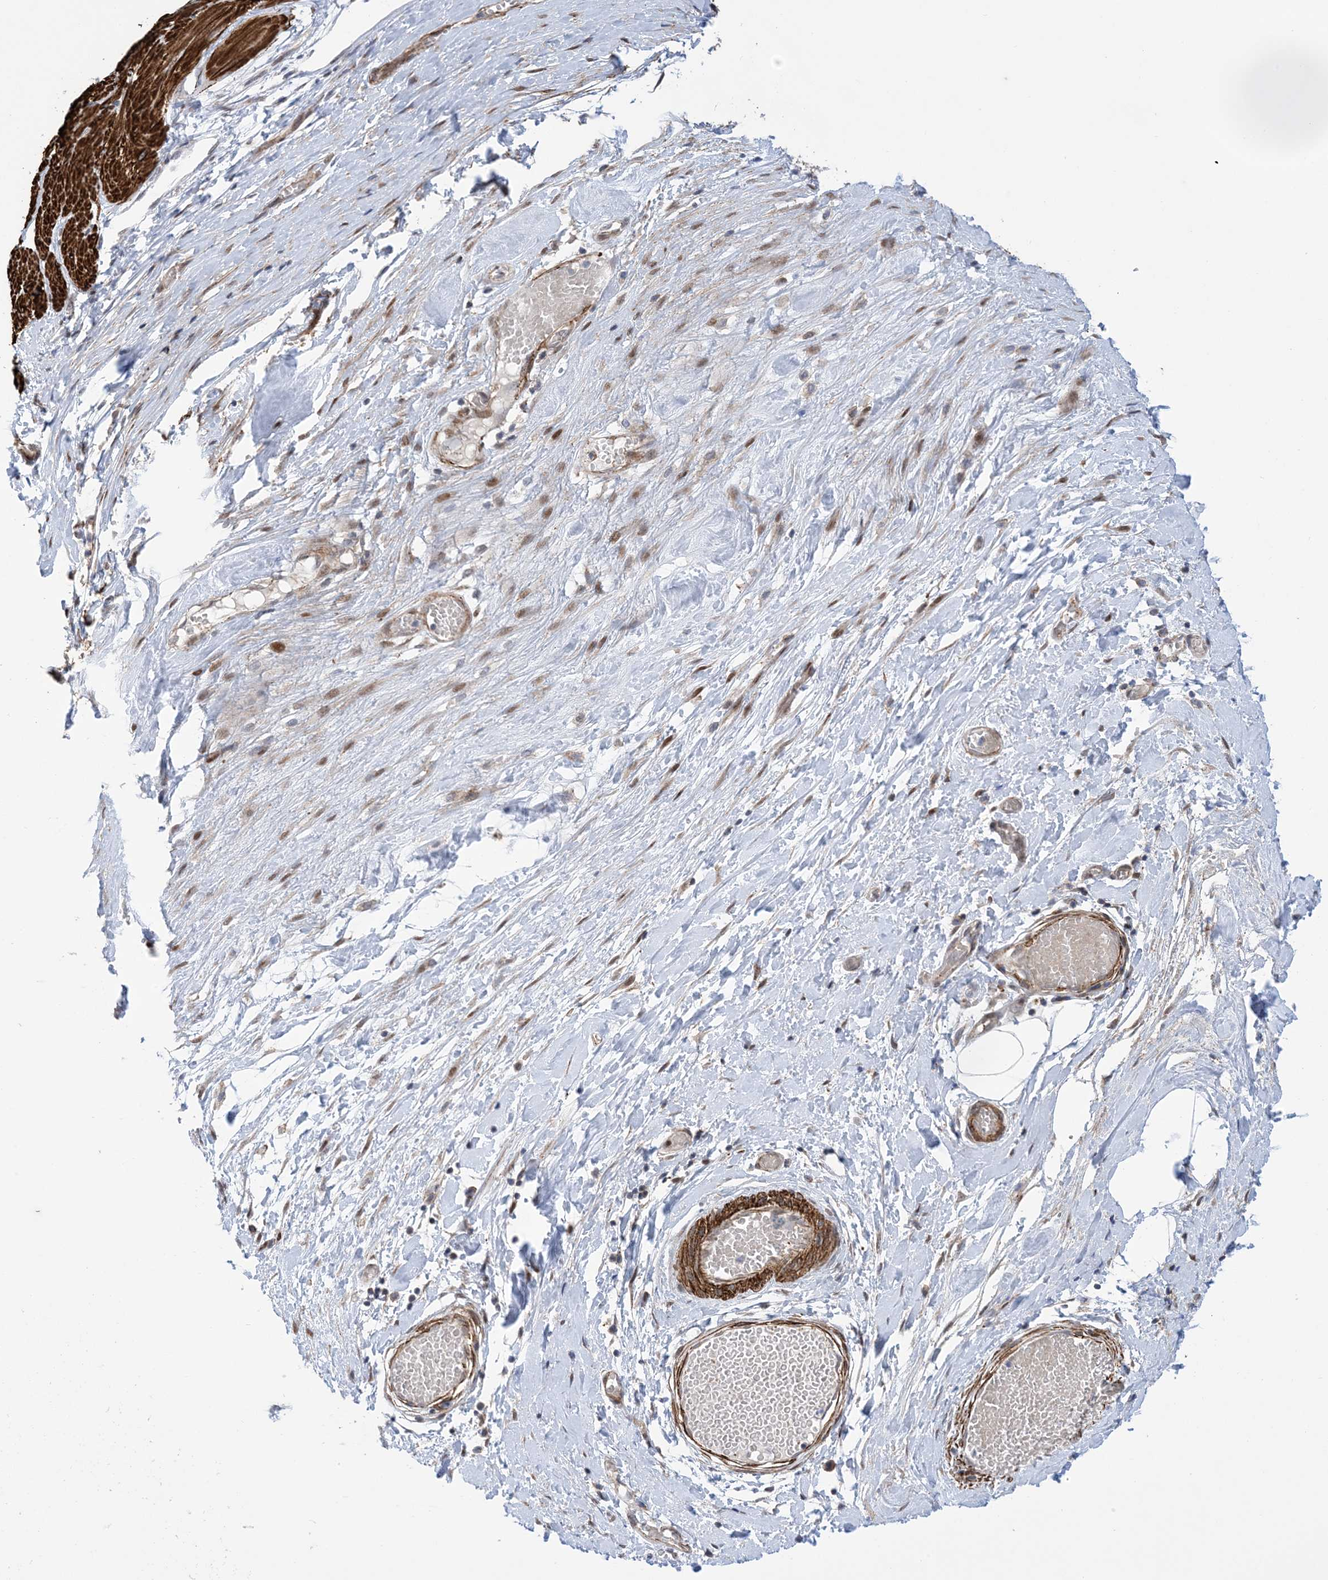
{"staining": {"intensity": "strong", "quantity": ">75%", "location": "cytoplasmic/membranous"}, "tissue": "smooth muscle", "cell_type": "Smooth muscle cells", "image_type": "normal", "snomed": [{"axis": "morphology", "description": "Normal tissue, NOS"}, {"axis": "morphology", "description": "Adenocarcinoma, NOS"}, {"axis": "topography", "description": "Colon"}, {"axis": "topography", "description": "Peripheral nerve tissue"}], "caption": "Approximately >75% of smooth muscle cells in unremarkable human smooth muscle exhibit strong cytoplasmic/membranous protein staining as visualized by brown immunohistochemical staining.", "gene": "ZNF8", "patient": {"sex": "male", "age": 14}}